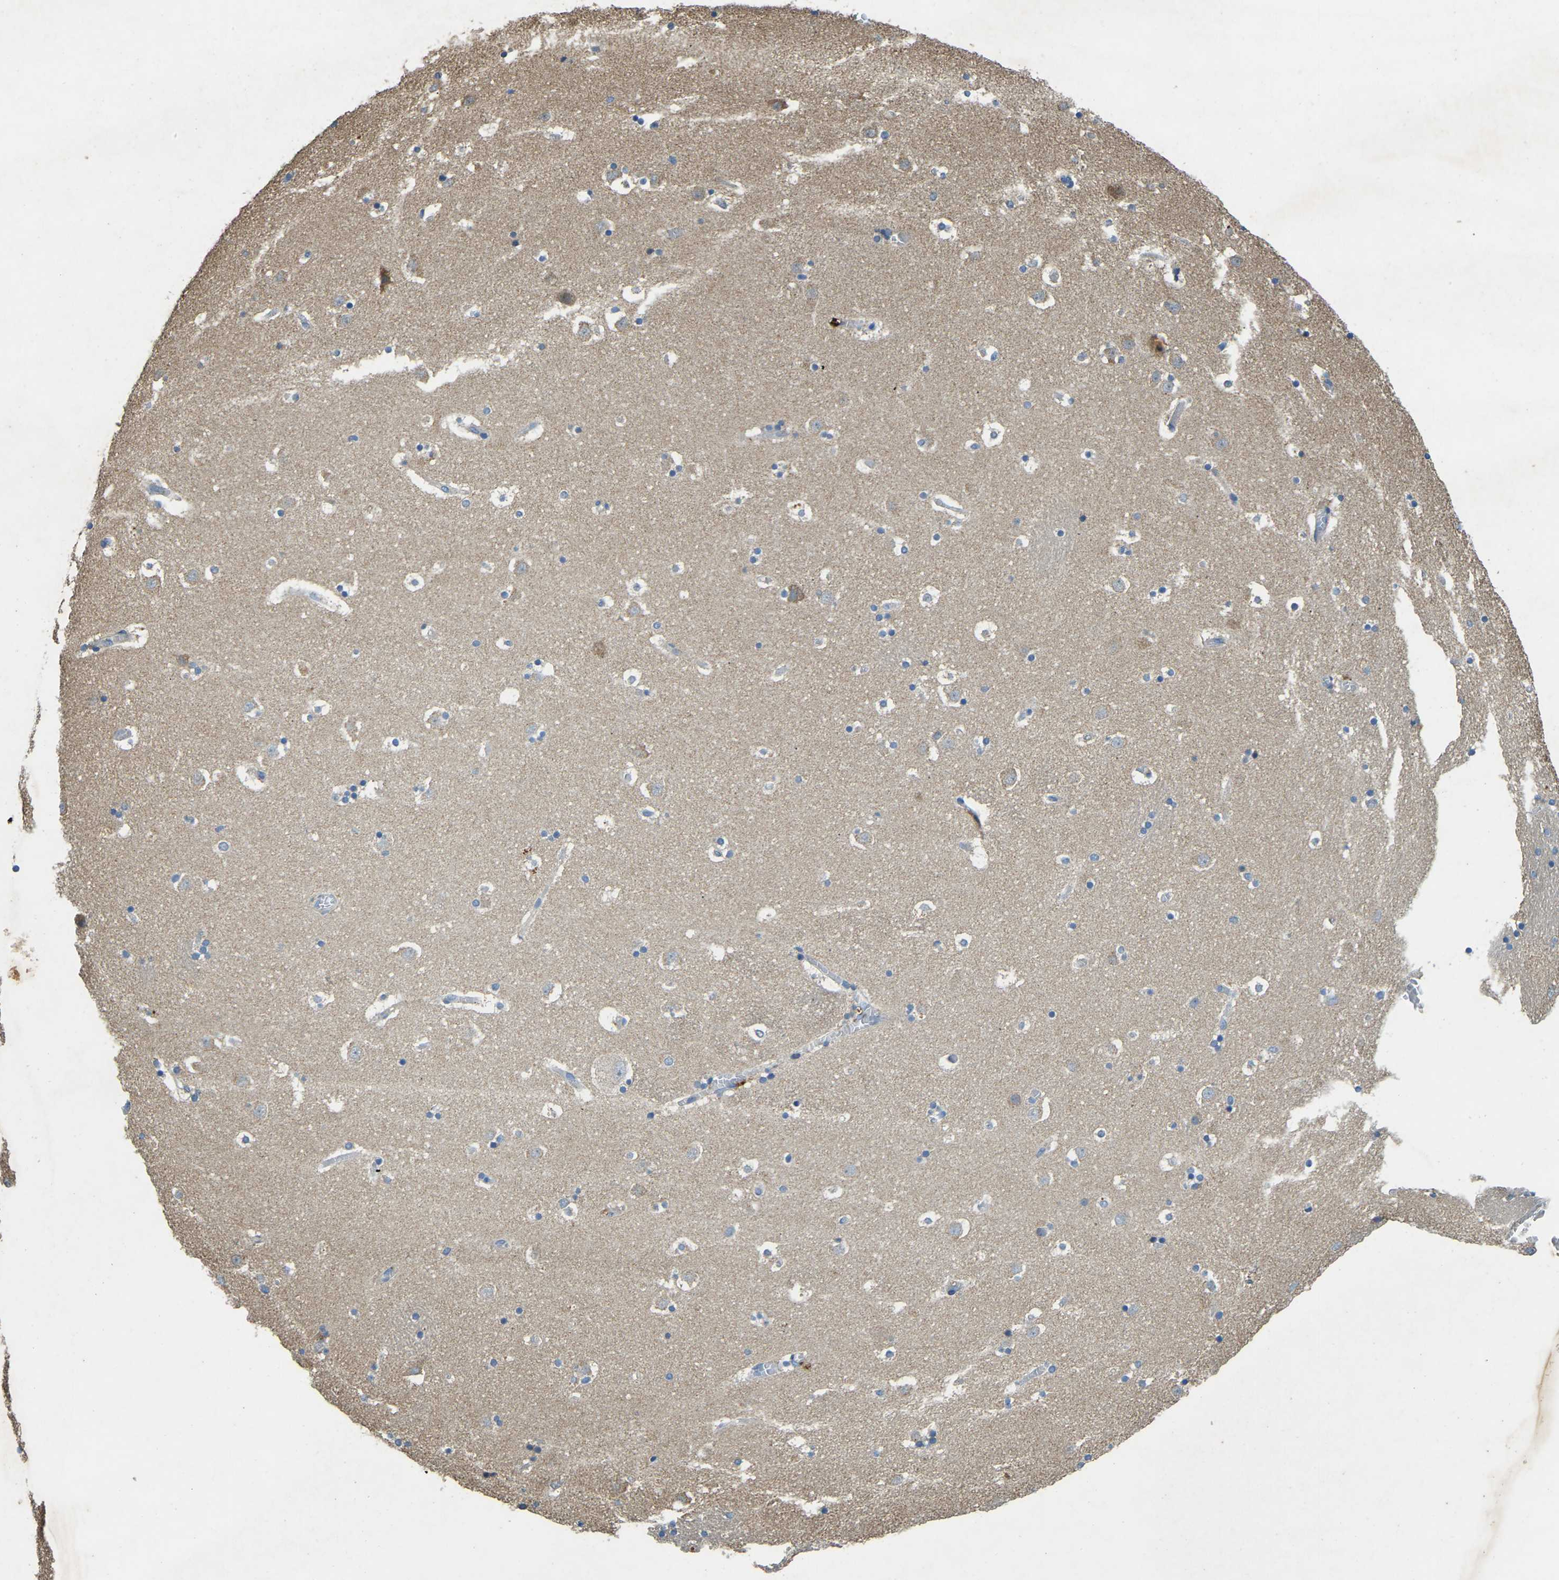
{"staining": {"intensity": "weak", "quantity": "<25%", "location": "cytoplasmic/membranous"}, "tissue": "caudate", "cell_type": "Glial cells", "image_type": "normal", "snomed": [{"axis": "morphology", "description": "Normal tissue, NOS"}, {"axis": "topography", "description": "Lateral ventricle wall"}], "caption": "Benign caudate was stained to show a protein in brown. There is no significant expression in glial cells. (DAB (3,3'-diaminobenzidine) immunohistochemistry (IHC) visualized using brightfield microscopy, high magnification).", "gene": "ATP8B1", "patient": {"sex": "male", "age": 45}}